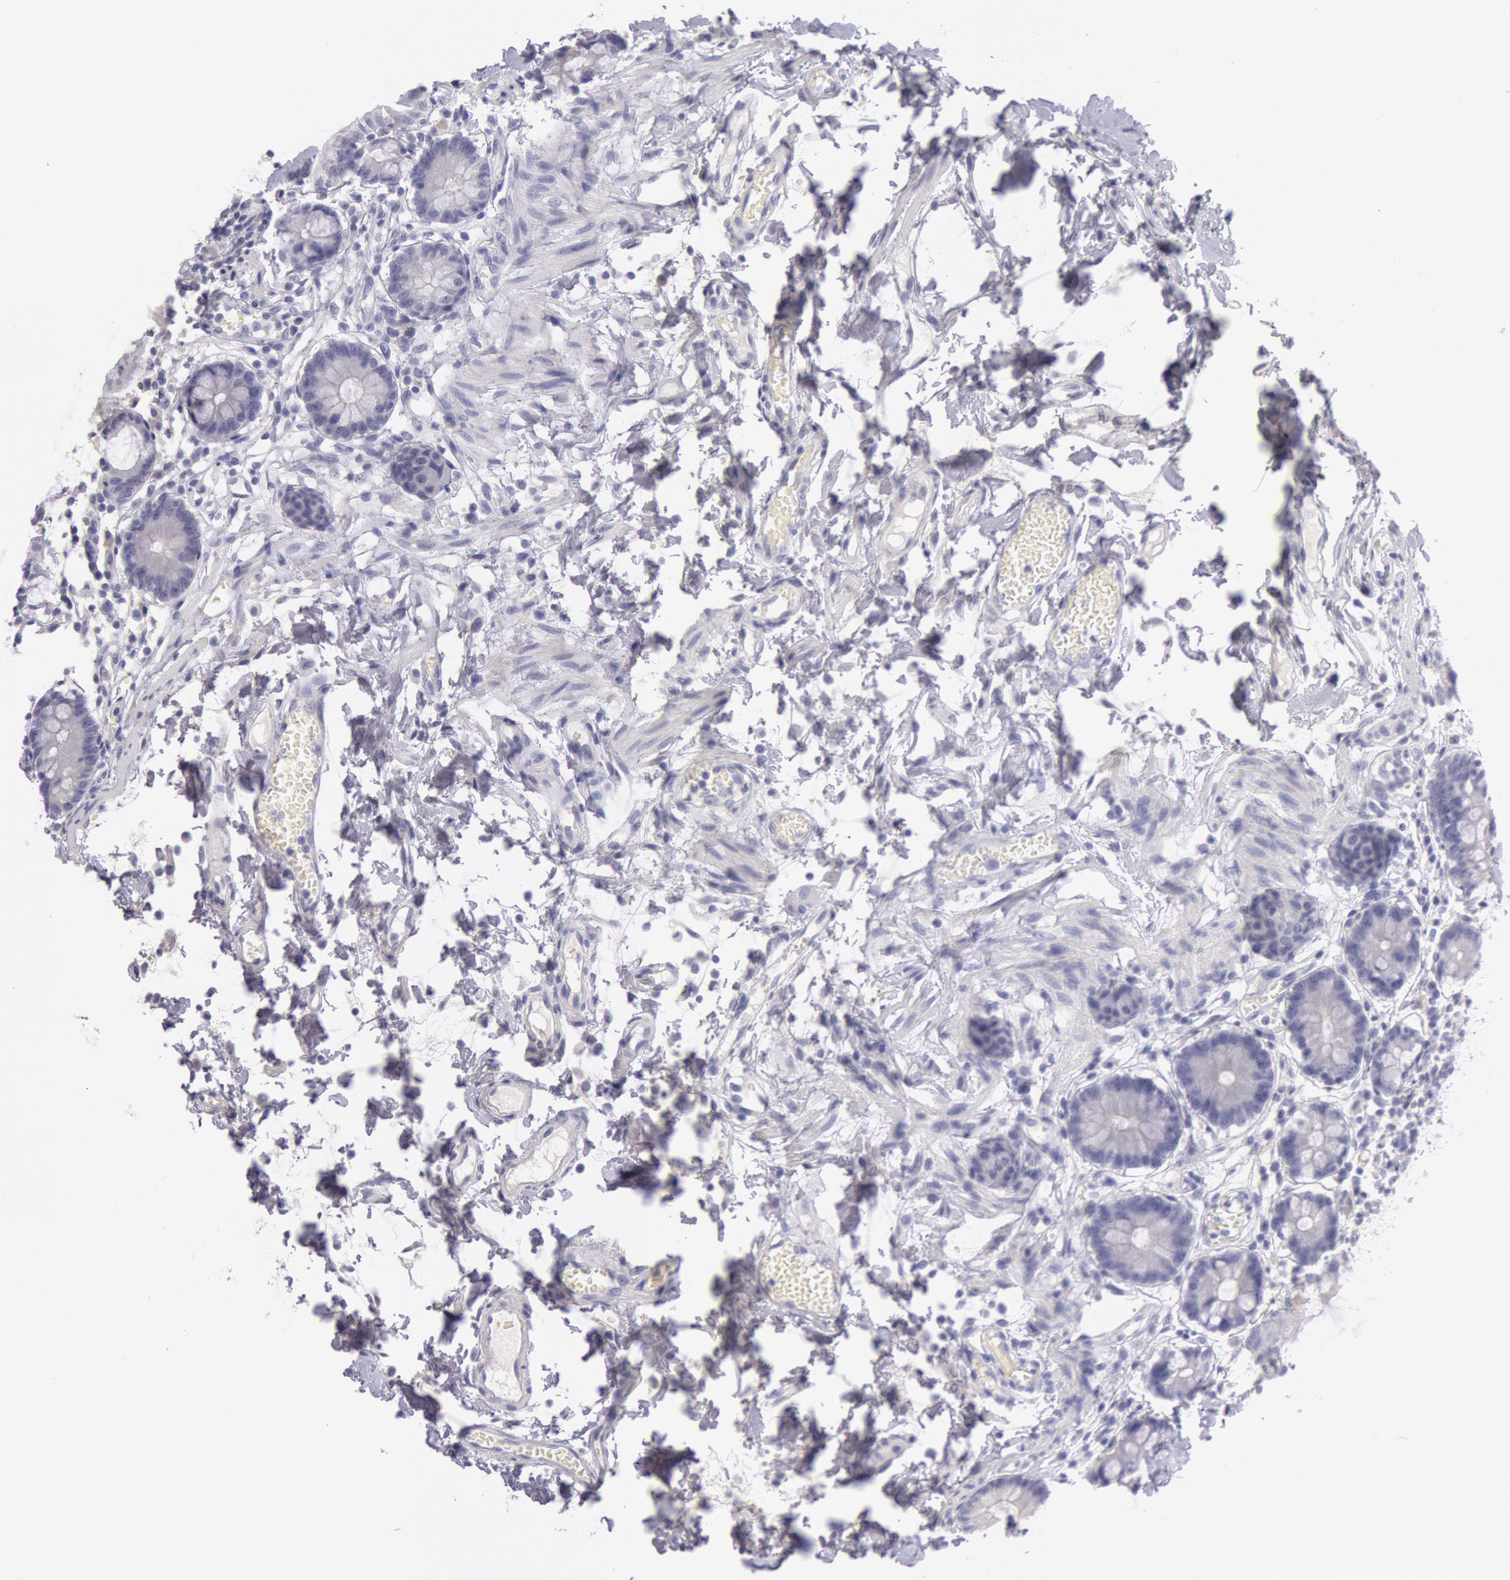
{"staining": {"intensity": "negative", "quantity": "none", "location": "none"}, "tissue": "small intestine", "cell_type": "Glandular cells", "image_type": "normal", "snomed": [{"axis": "morphology", "description": "Normal tissue, NOS"}, {"axis": "topography", "description": "Small intestine"}], "caption": "An IHC micrograph of unremarkable small intestine is shown. There is no staining in glandular cells of small intestine.", "gene": "EGFR", "patient": {"sex": "female", "age": 61}}